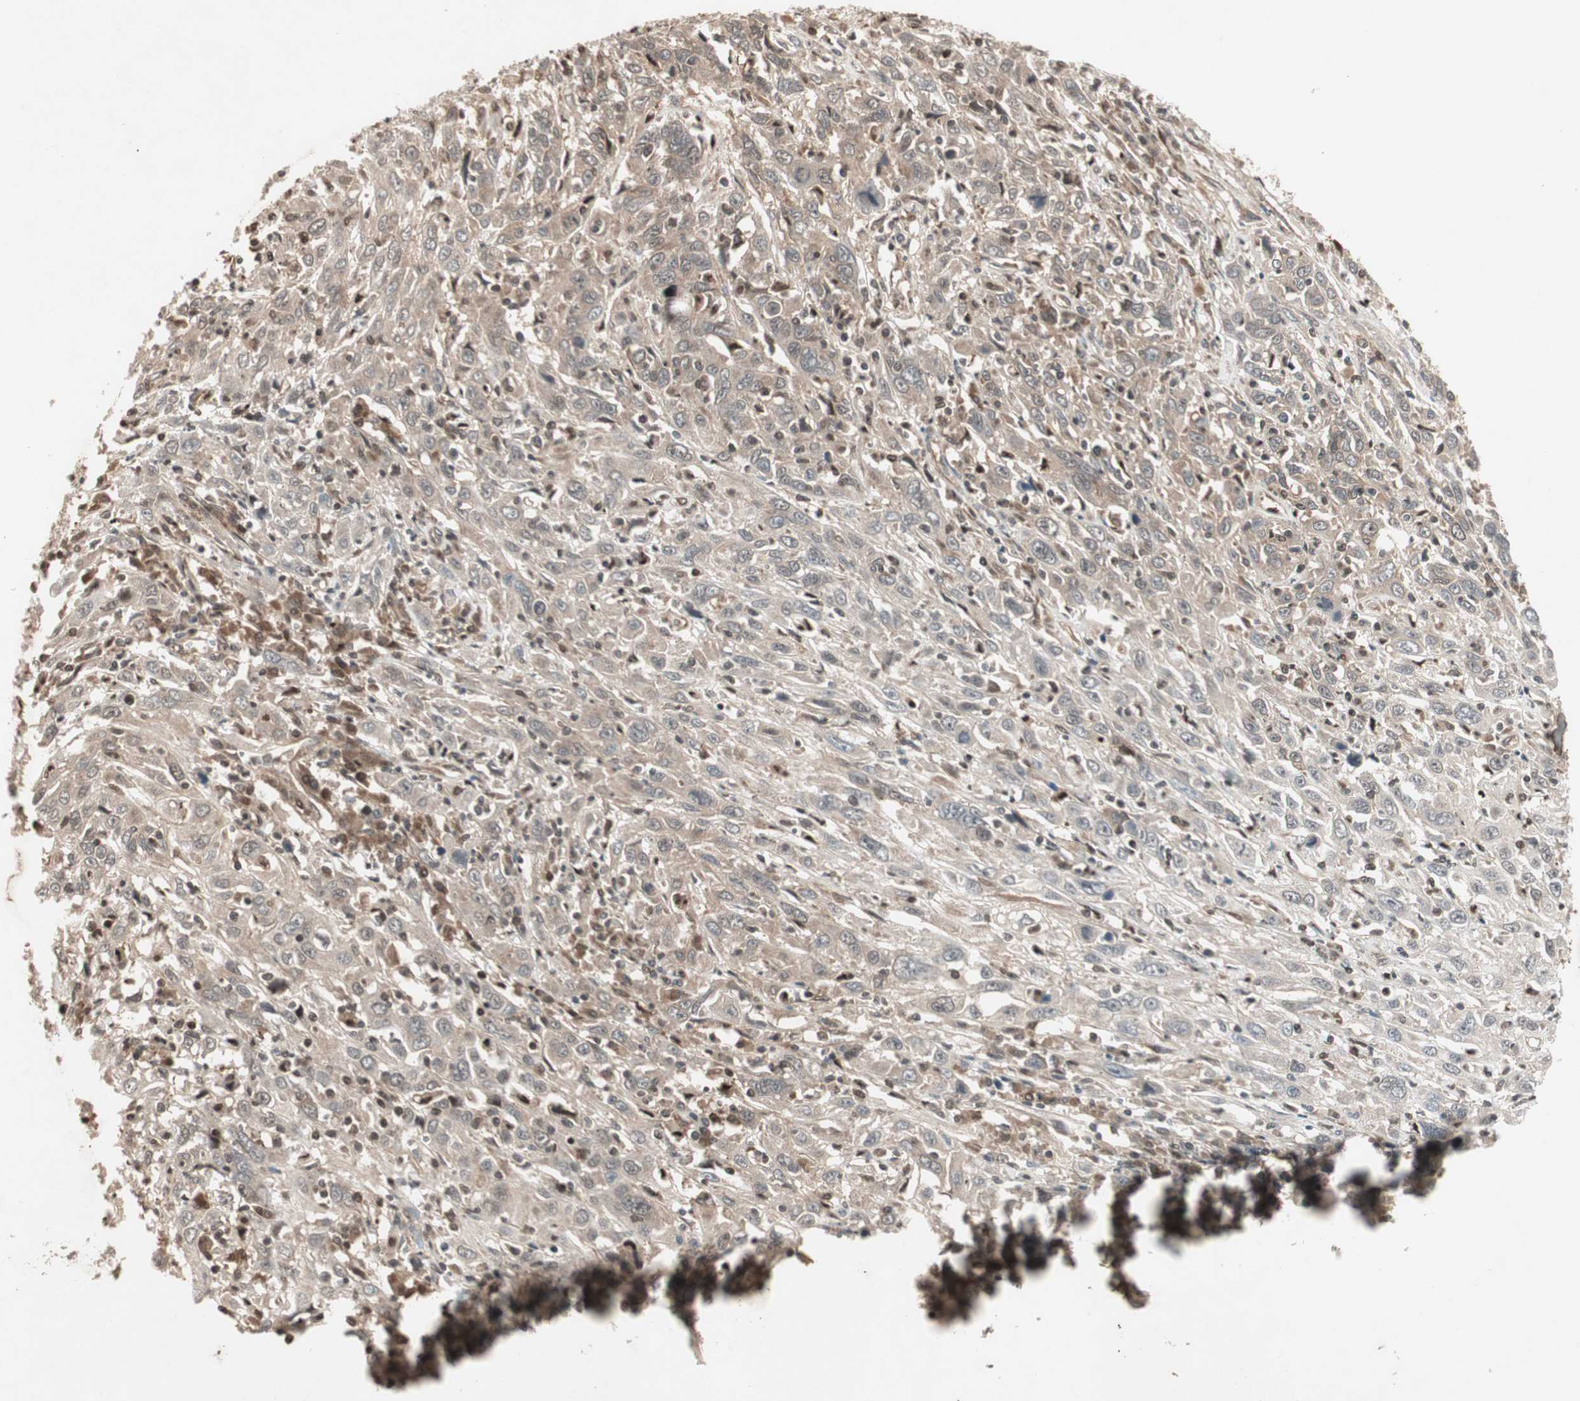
{"staining": {"intensity": "weak", "quantity": "<25%", "location": "cytoplasmic/membranous"}, "tissue": "cervical cancer", "cell_type": "Tumor cells", "image_type": "cancer", "snomed": [{"axis": "morphology", "description": "Squamous cell carcinoma, NOS"}, {"axis": "topography", "description": "Cervix"}], "caption": "Tumor cells show no significant protein positivity in cervical squamous cell carcinoma.", "gene": "IRS1", "patient": {"sex": "female", "age": 46}}